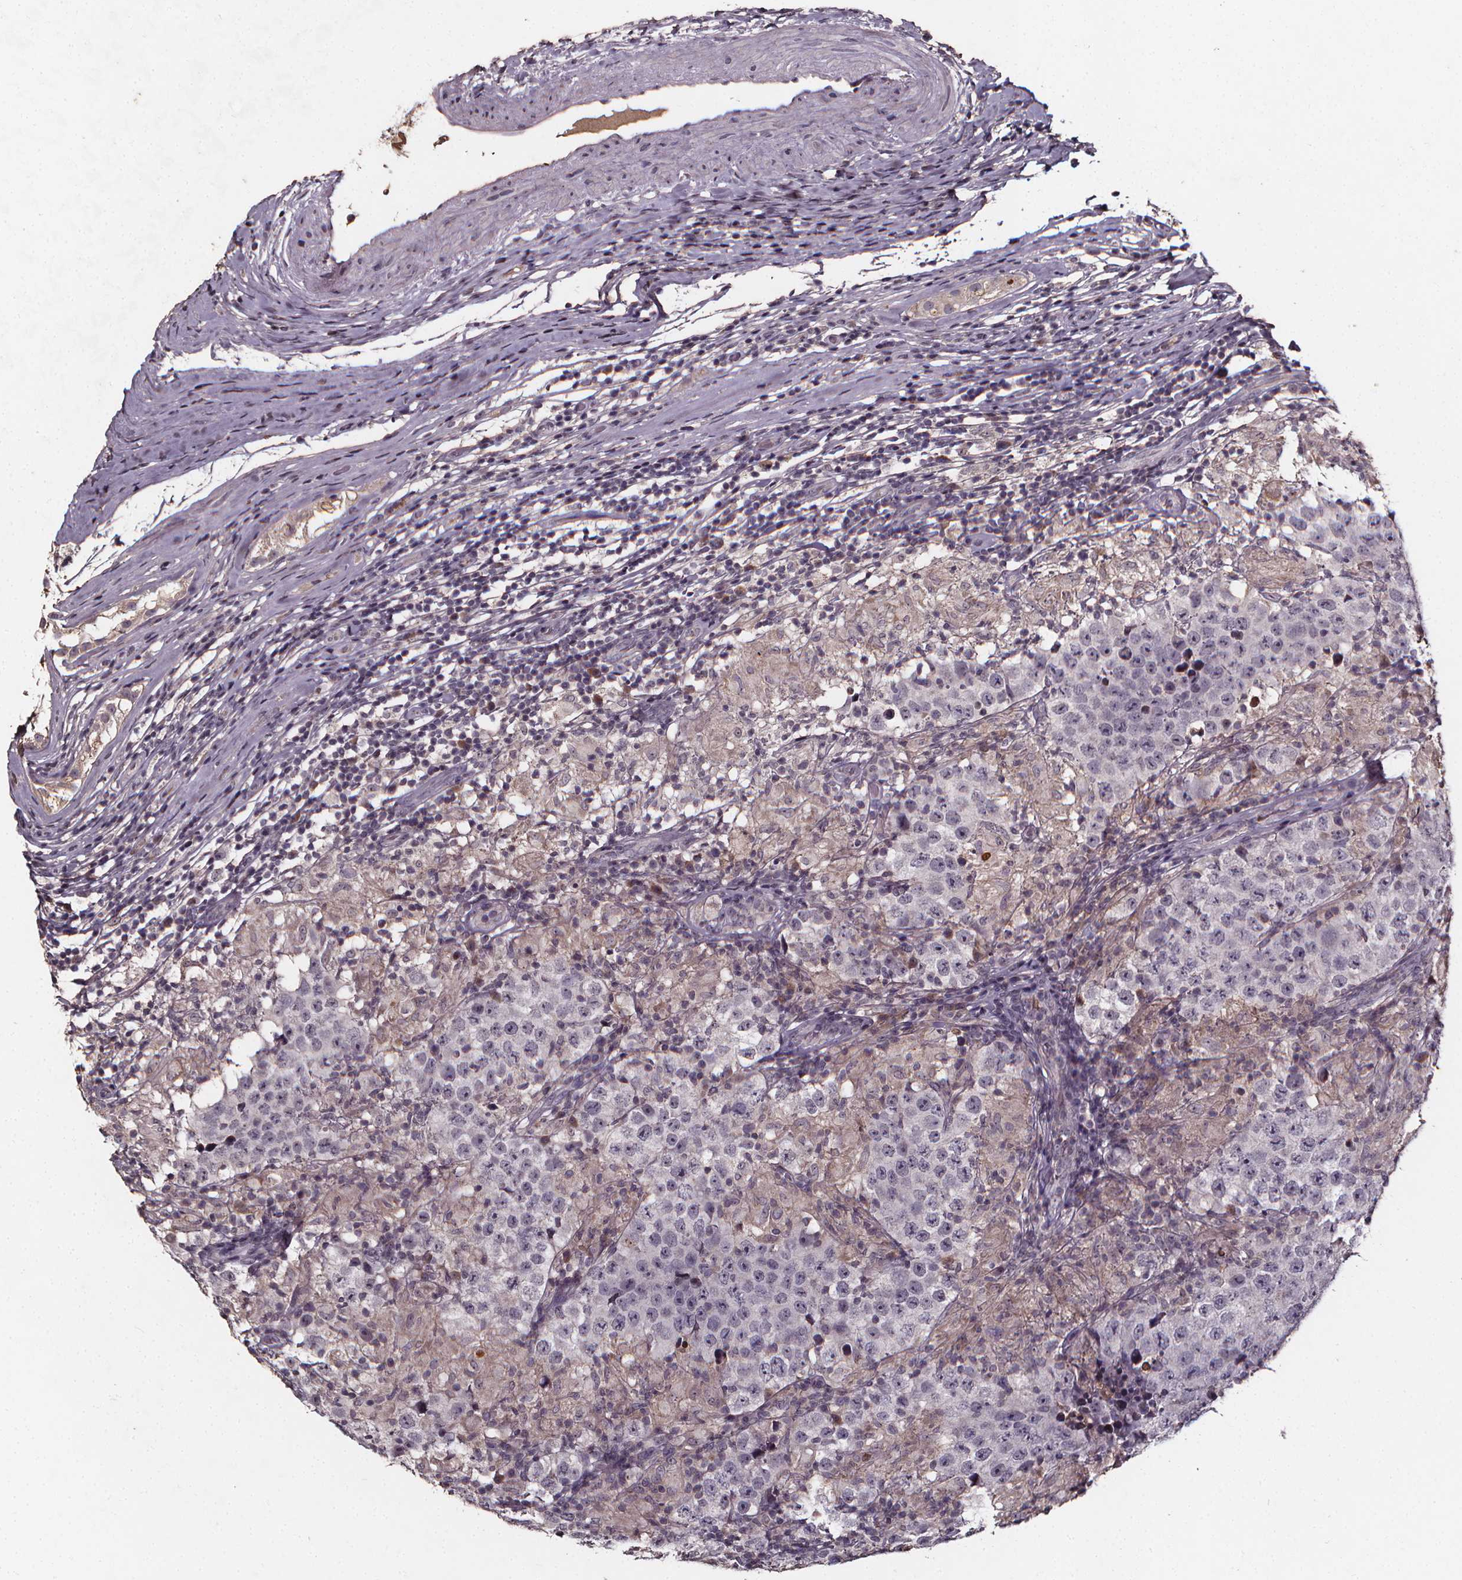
{"staining": {"intensity": "negative", "quantity": "none", "location": "none"}, "tissue": "testis cancer", "cell_type": "Tumor cells", "image_type": "cancer", "snomed": [{"axis": "morphology", "description": "Seminoma, NOS"}, {"axis": "morphology", "description": "Carcinoma, Embryonal, NOS"}, {"axis": "topography", "description": "Testis"}], "caption": "There is no significant staining in tumor cells of testis cancer.", "gene": "SPAG8", "patient": {"sex": "male", "age": 41}}